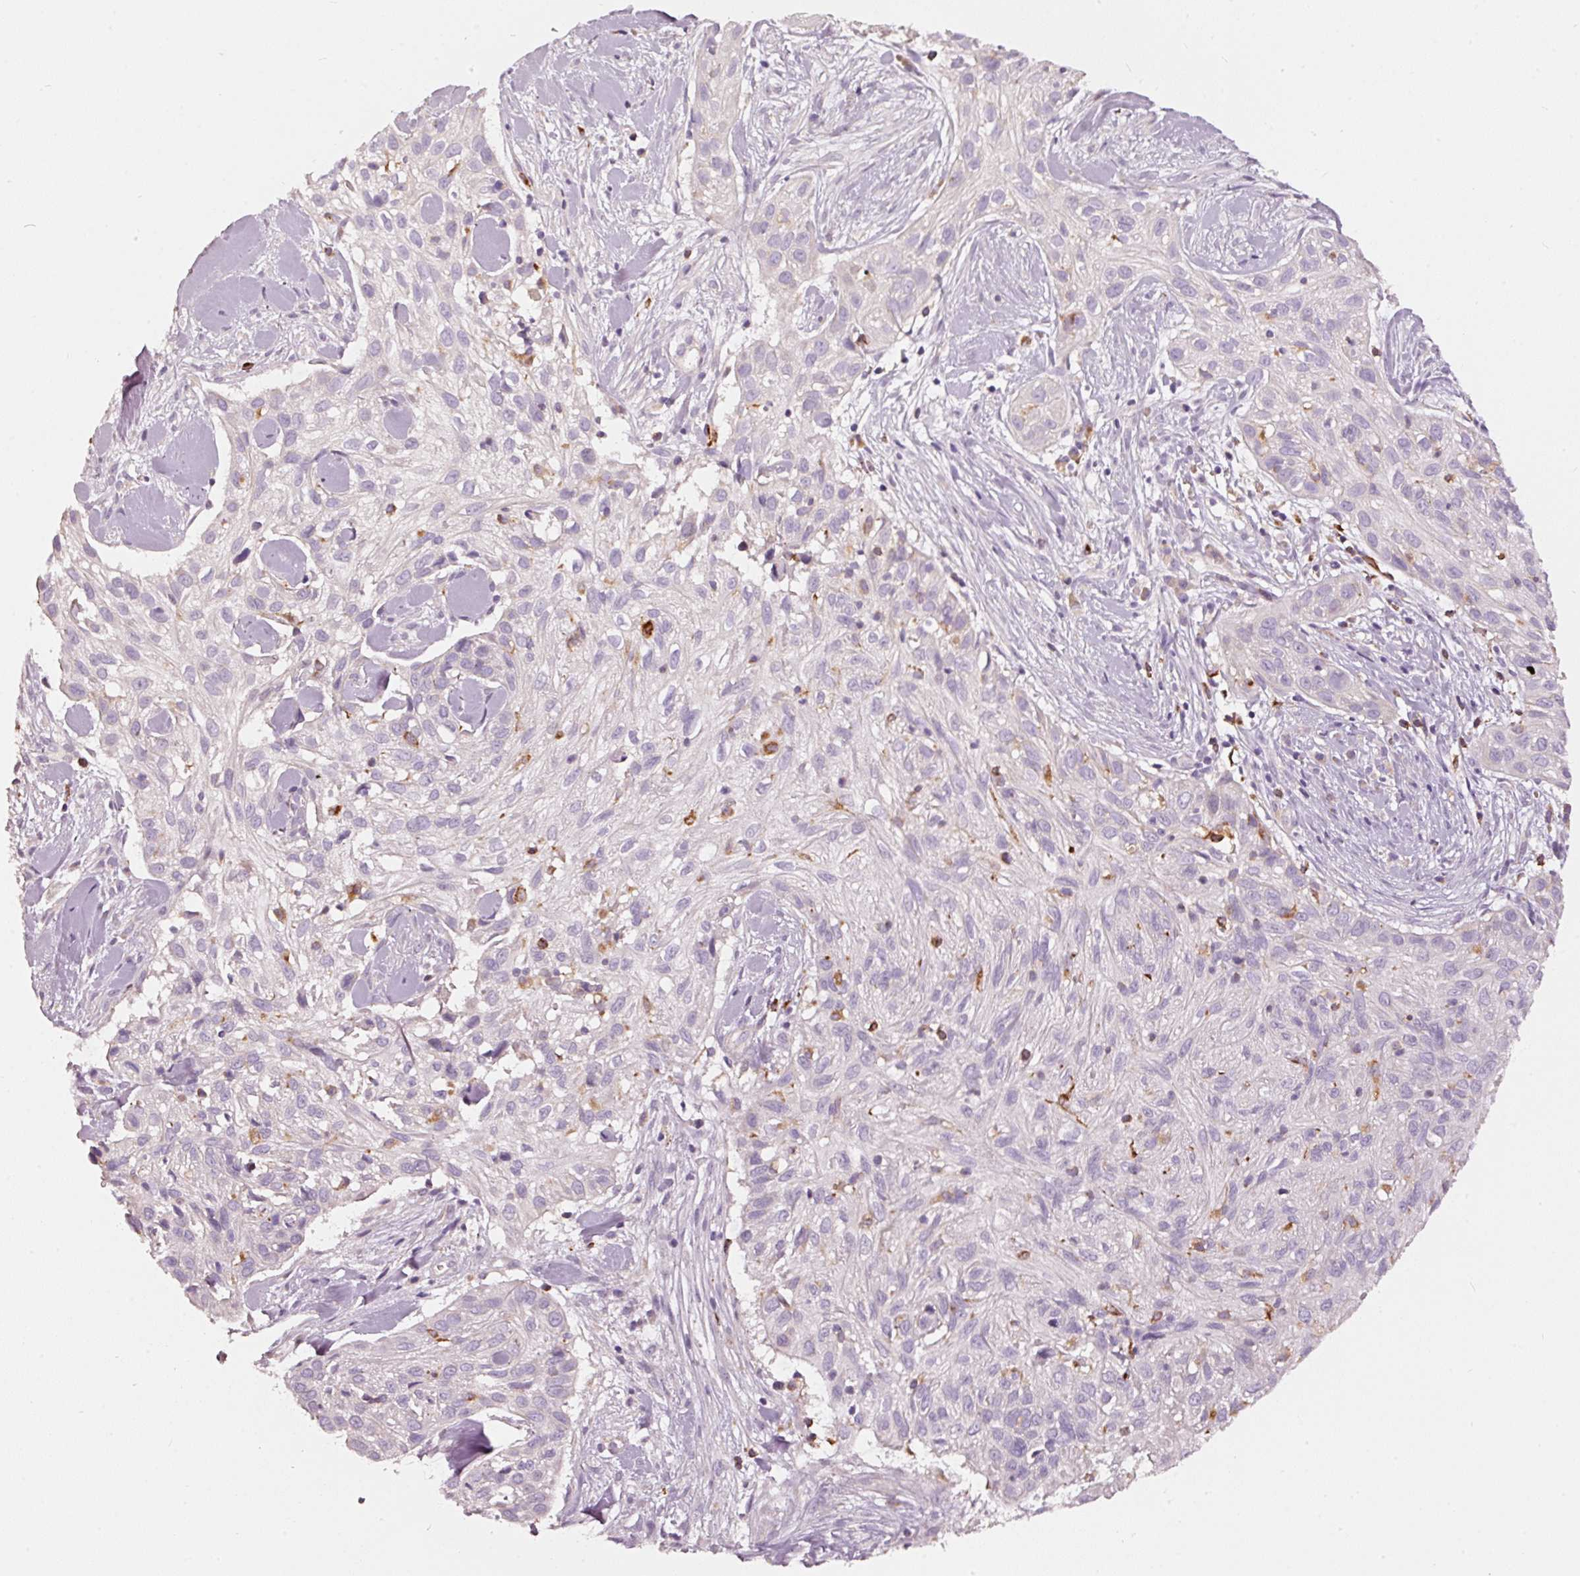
{"staining": {"intensity": "negative", "quantity": "none", "location": "none"}, "tissue": "skin cancer", "cell_type": "Tumor cells", "image_type": "cancer", "snomed": [{"axis": "morphology", "description": "Squamous cell carcinoma, NOS"}, {"axis": "topography", "description": "Skin"}], "caption": "DAB immunohistochemical staining of human skin squamous cell carcinoma exhibits no significant expression in tumor cells.", "gene": "KLHL21", "patient": {"sex": "male", "age": 82}}